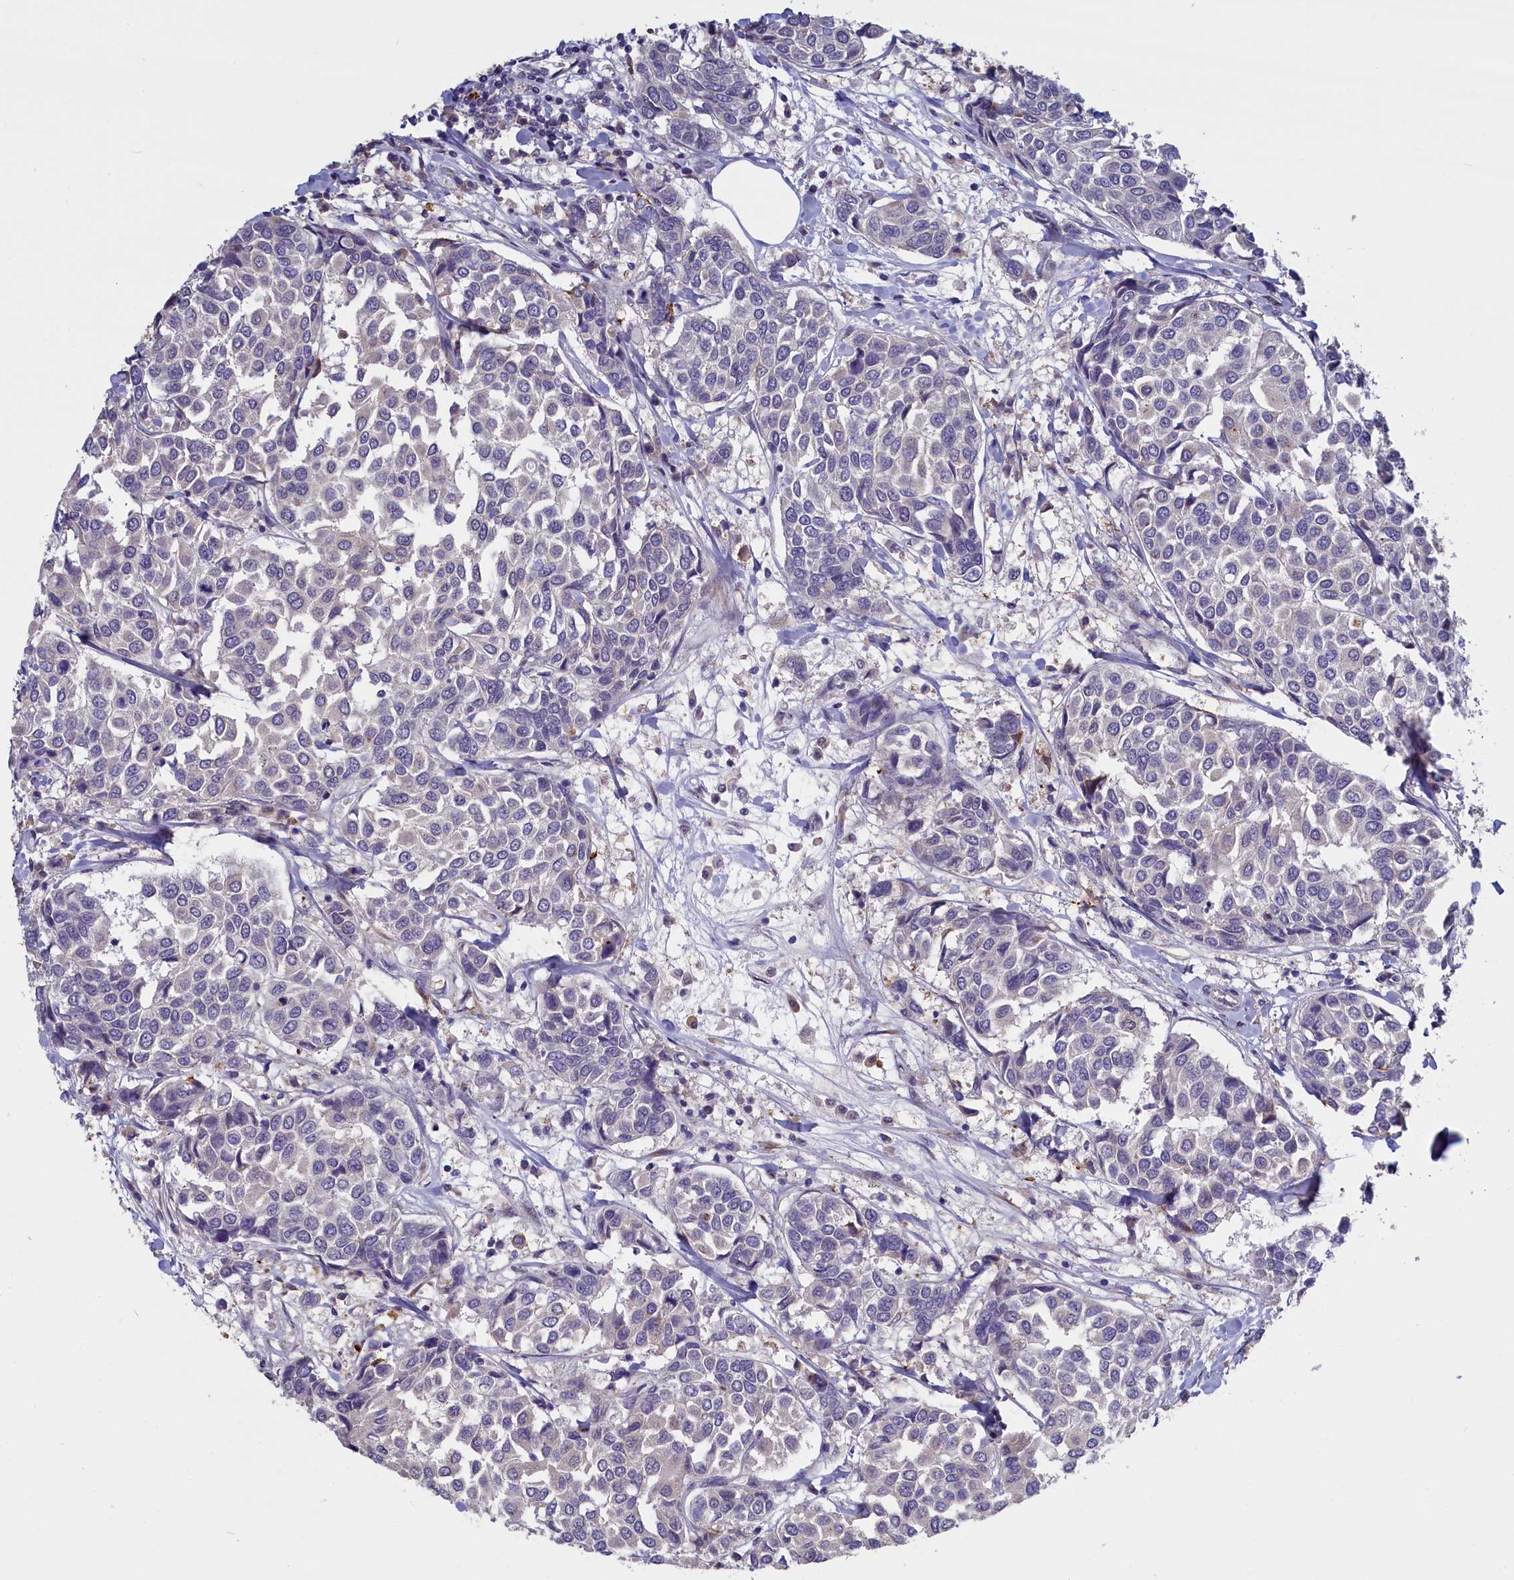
{"staining": {"intensity": "negative", "quantity": "none", "location": "none"}, "tissue": "breast cancer", "cell_type": "Tumor cells", "image_type": "cancer", "snomed": [{"axis": "morphology", "description": "Duct carcinoma"}, {"axis": "topography", "description": "Breast"}], "caption": "Invasive ductal carcinoma (breast) was stained to show a protein in brown. There is no significant positivity in tumor cells.", "gene": "UCHL3", "patient": {"sex": "female", "age": 55}}